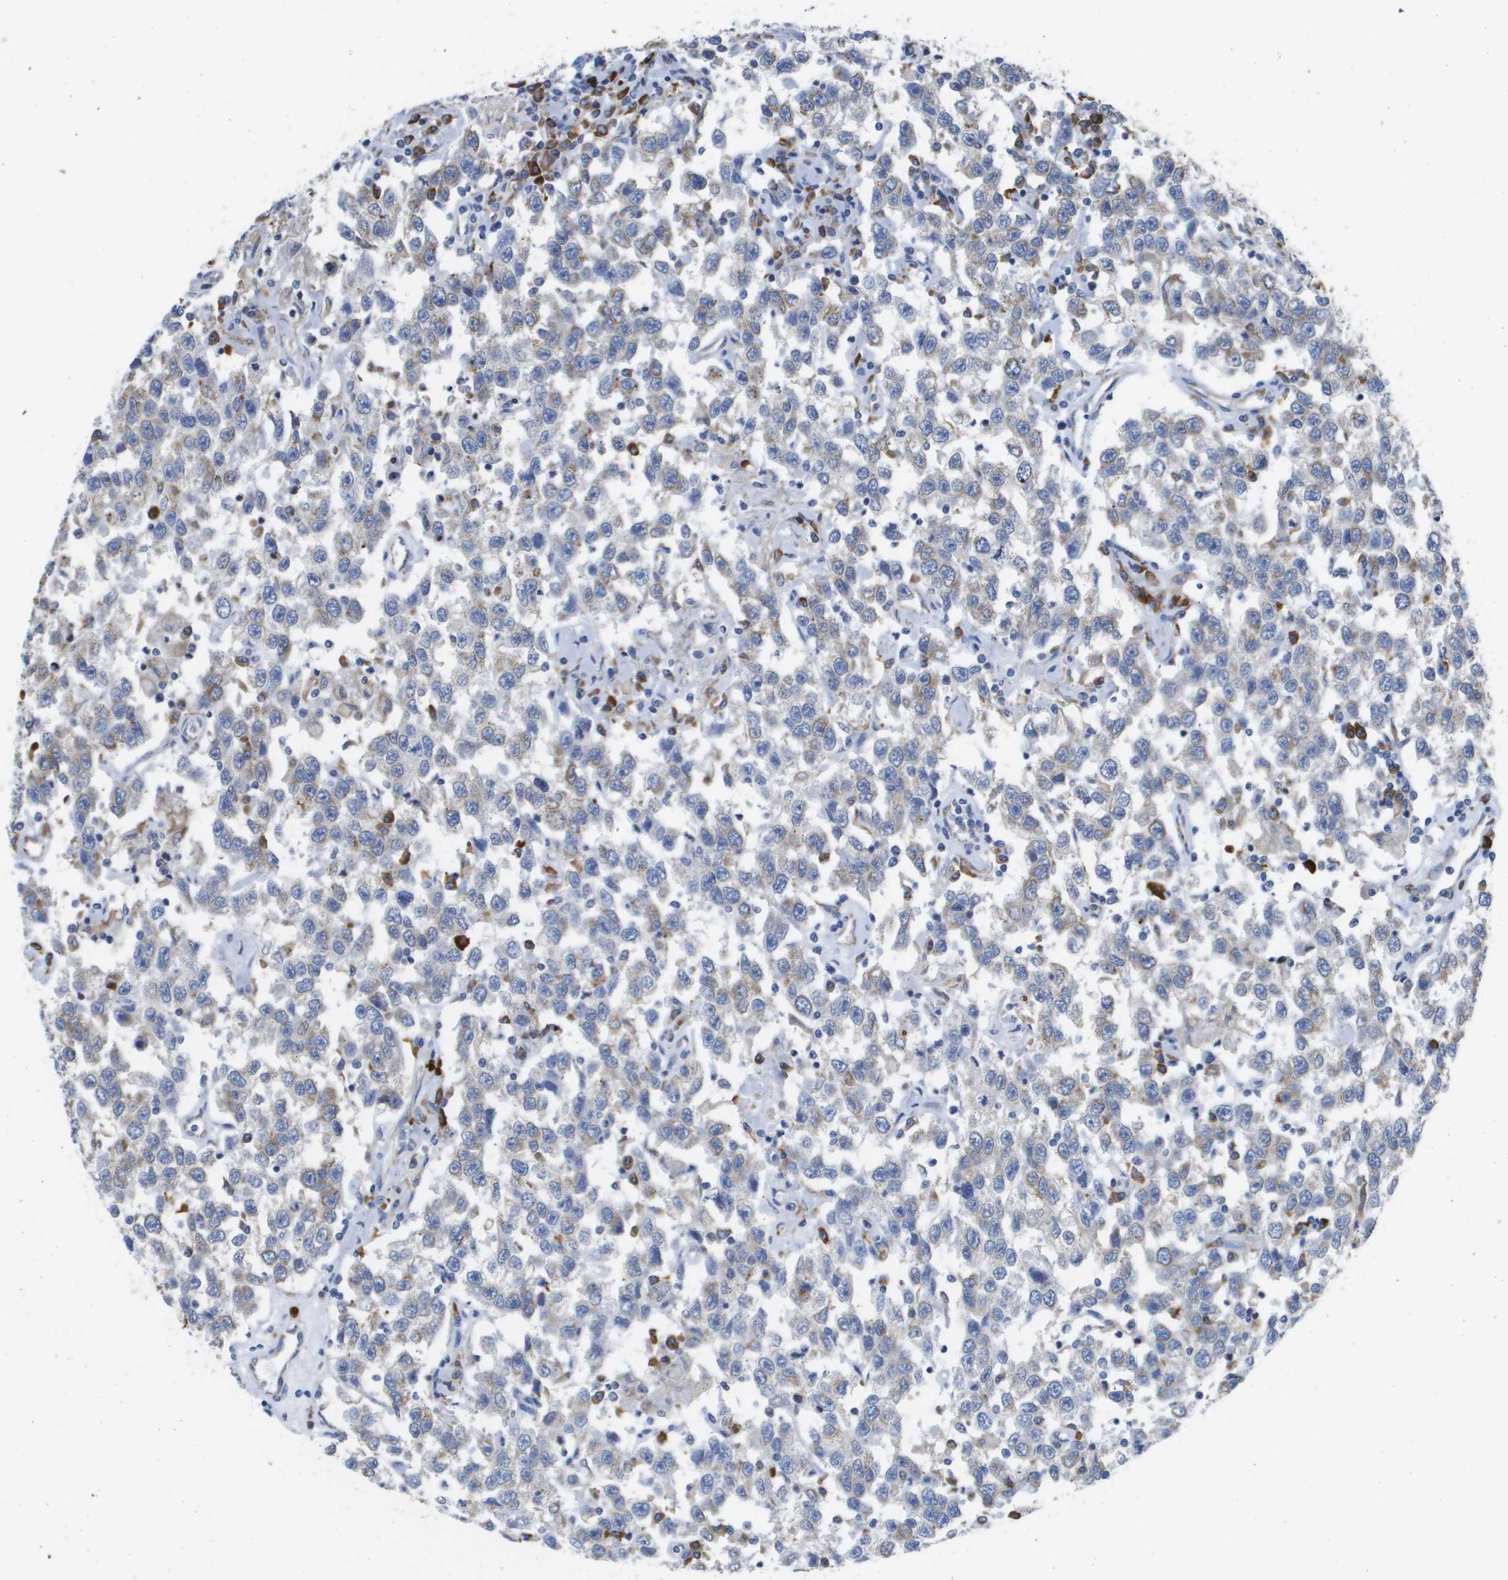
{"staining": {"intensity": "negative", "quantity": "none", "location": "none"}, "tissue": "testis cancer", "cell_type": "Tumor cells", "image_type": "cancer", "snomed": [{"axis": "morphology", "description": "Seminoma, NOS"}, {"axis": "topography", "description": "Testis"}], "caption": "A micrograph of human seminoma (testis) is negative for staining in tumor cells.", "gene": "SDR42E1", "patient": {"sex": "male", "age": 41}}